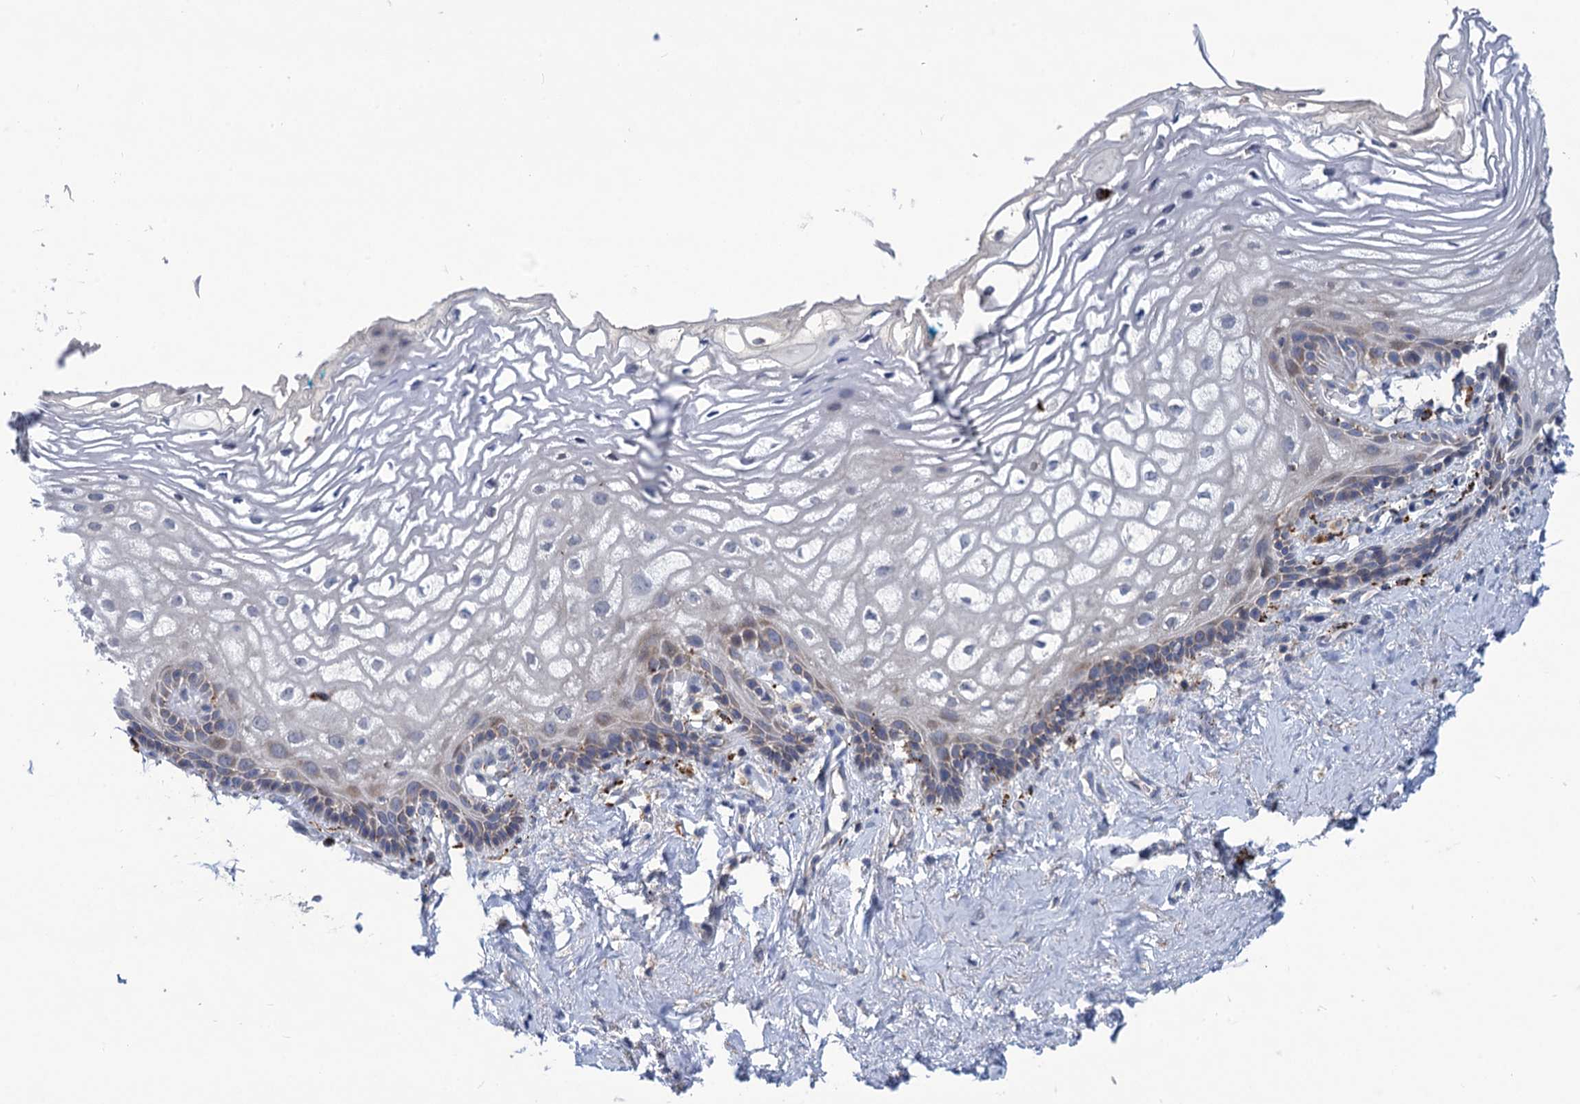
{"staining": {"intensity": "weak", "quantity": "<25%", "location": "cytoplasmic/membranous"}, "tissue": "vagina", "cell_type": "Squamous epithelial cells", "image_type": "normal", "snomed": [{"axis": "morphology", "description": "Normal tissue, NOS"}, {"axis": "morphology", "description": "Adenocarcinoma, NOS"}, {"axis": "topography", "description": "Rectum"}, {"axis": "topography", "description": "Vagina"}], "caption": "Immunohistochemistry of unremarkable vagina demonstrates no positivity in squamous epithelial cells. (Brightfield microscopy of DAB immunohistochemistry at high magnification).", "gene": "ANKS3", "patient": {"sex": "female", "age": 71}}